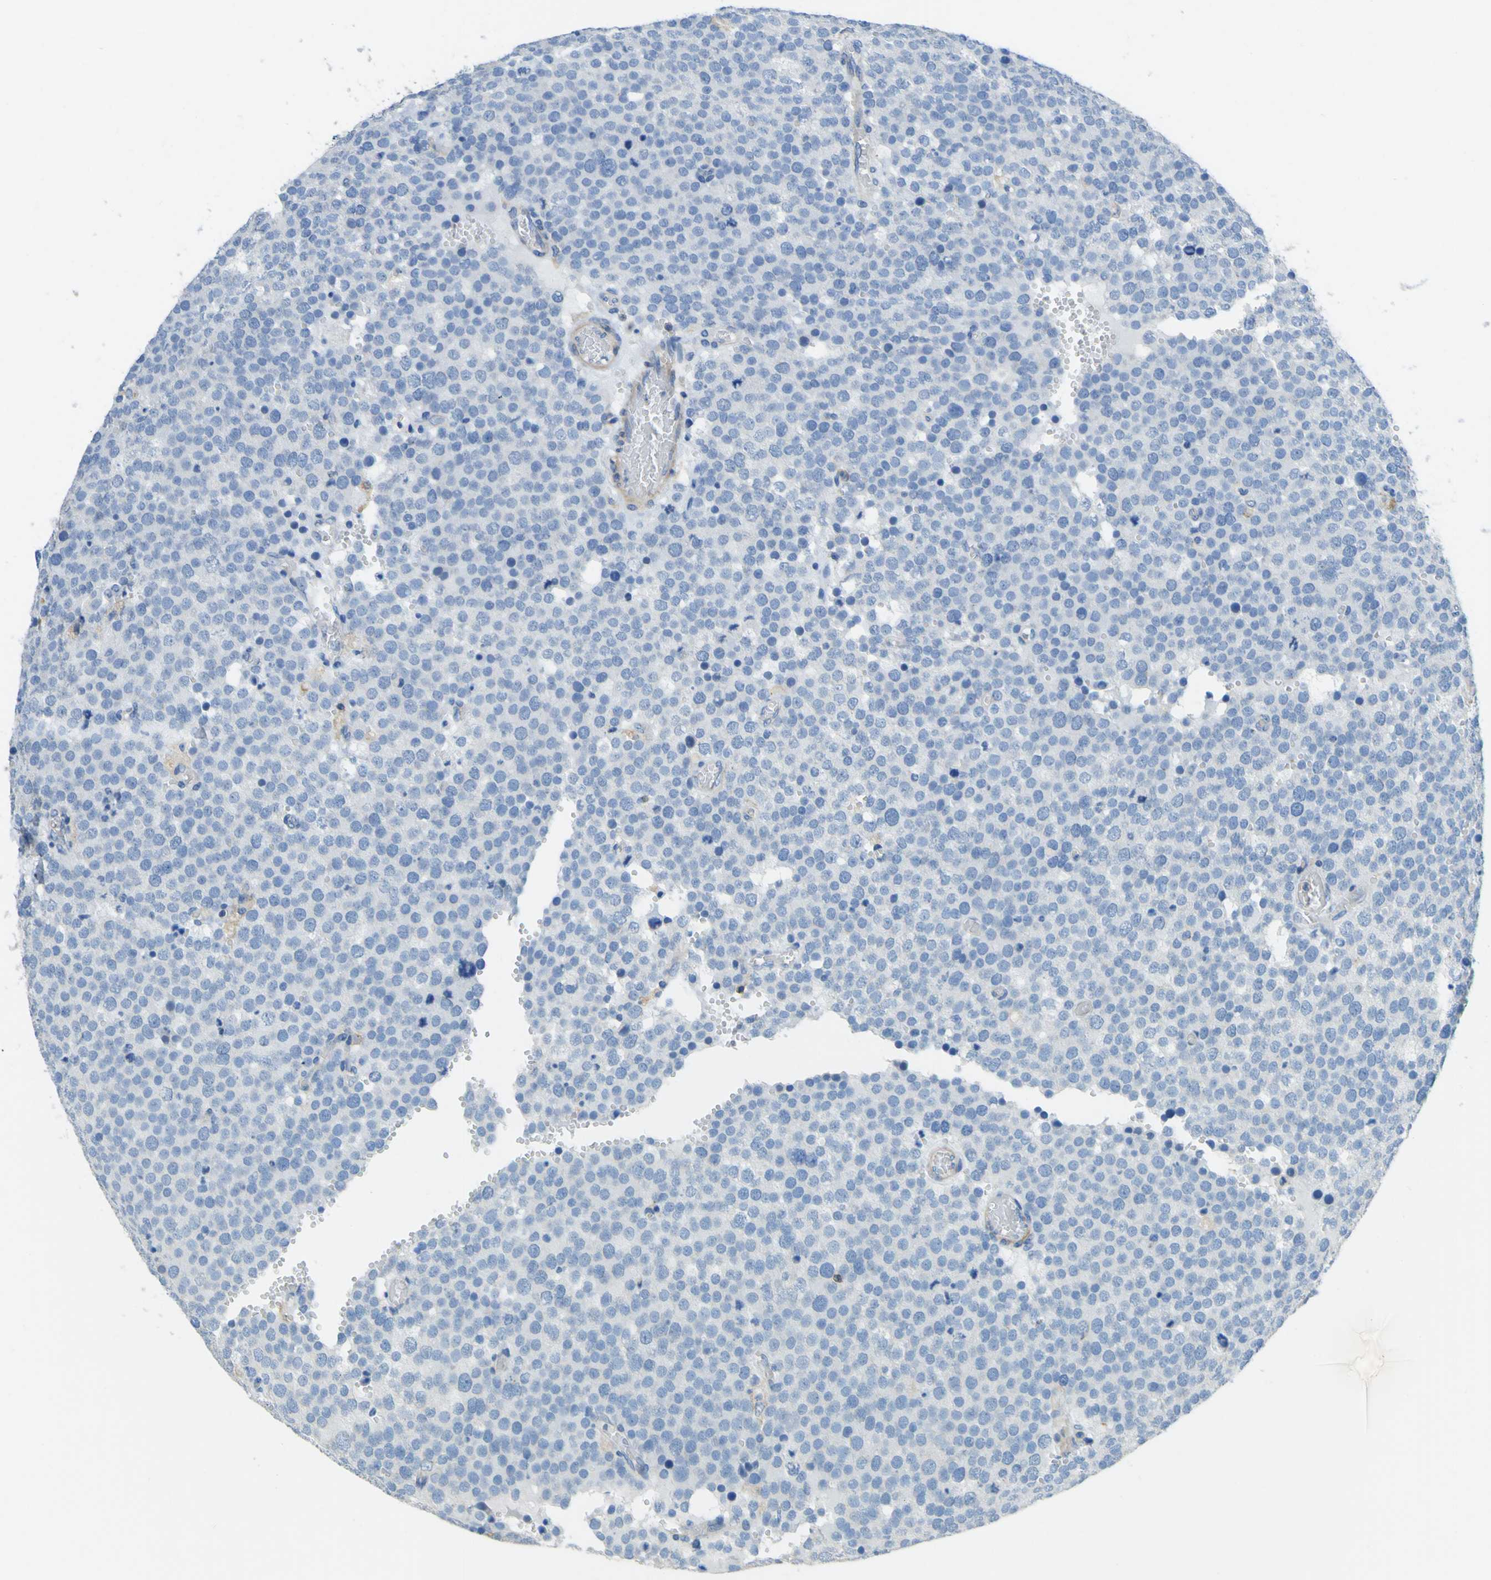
{"staining": {"intensity": "negative", "quantity": "none", "location": "none"}, "tissue": "testis cancer", "cell_type": "Tumor cells", "image_type": "cancer", "snomed": [{"axis": "morphology", "description": "Normal tissue, NOS"}, {"axis": "morphology", "description": "Seminoma, NOS"}, {"axis": "topography", "description": "Testis"}], "caption": "This micrograph is of testis cancer stained with immunohistochemistry (IHC) to label a protein in brown with the nuclei are counter-stained blue. There is no staining in tumor cells.", "gene": "OGN", "patient": {"sex": "male", "age": 71}}